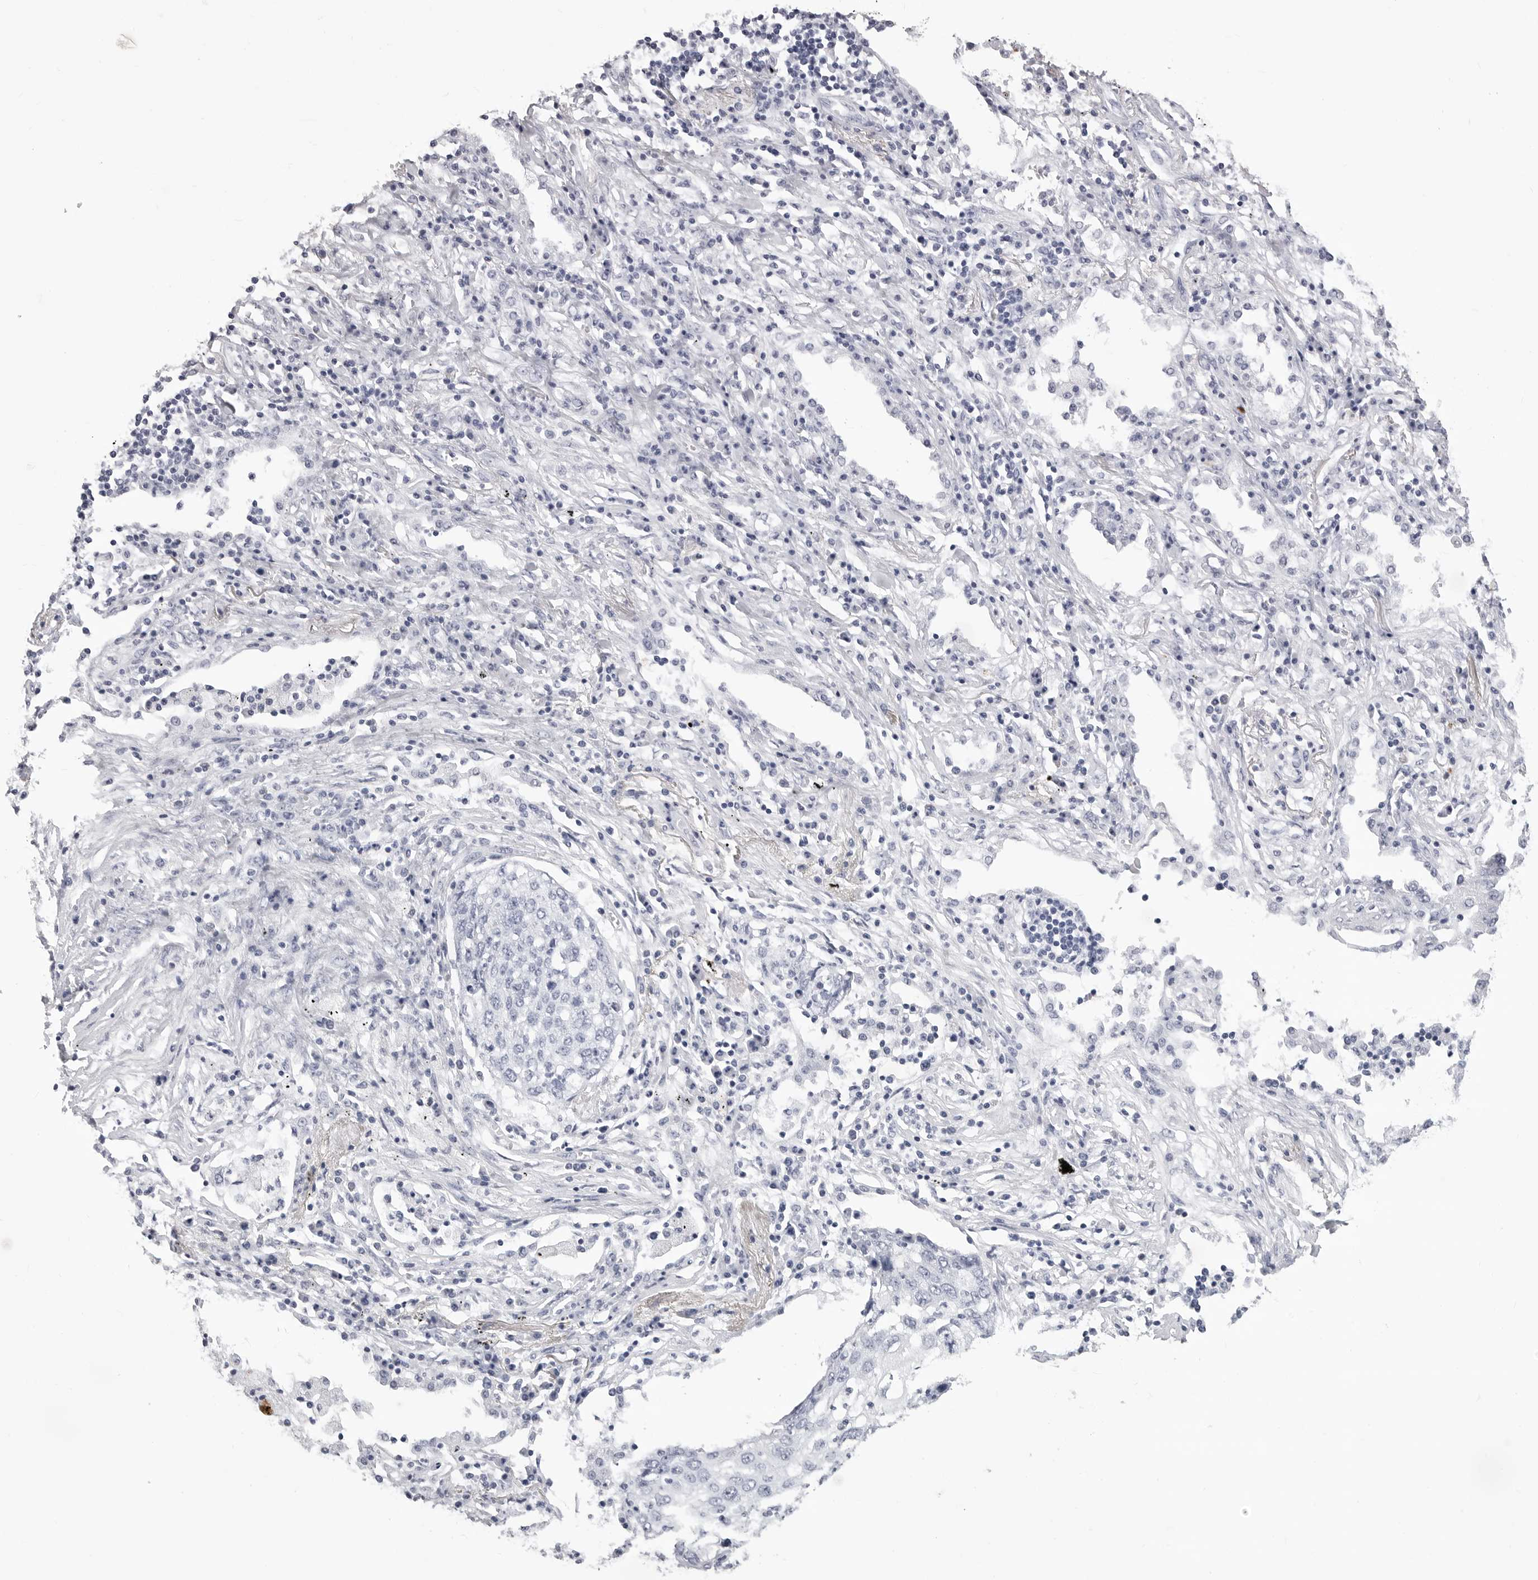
{"staining": {"intensity": "negative", "quantity": "none", "location": "none"}, "tissue": "lung cancer", "cell_type": "Tumor cells", "image_type": "cancer", "snomed": [{"axis": "morphology", "description": "Squamous cell carcinoma, NOS"}, {"axis": "topography", "description": "Lung"}], "caption": "IHC of lung cancer (squamous cell carcinoma) demonstrates no positivity in tumor cells.", "gene": "LGALS4", "patient": {"sex": "female", "age": 63}}